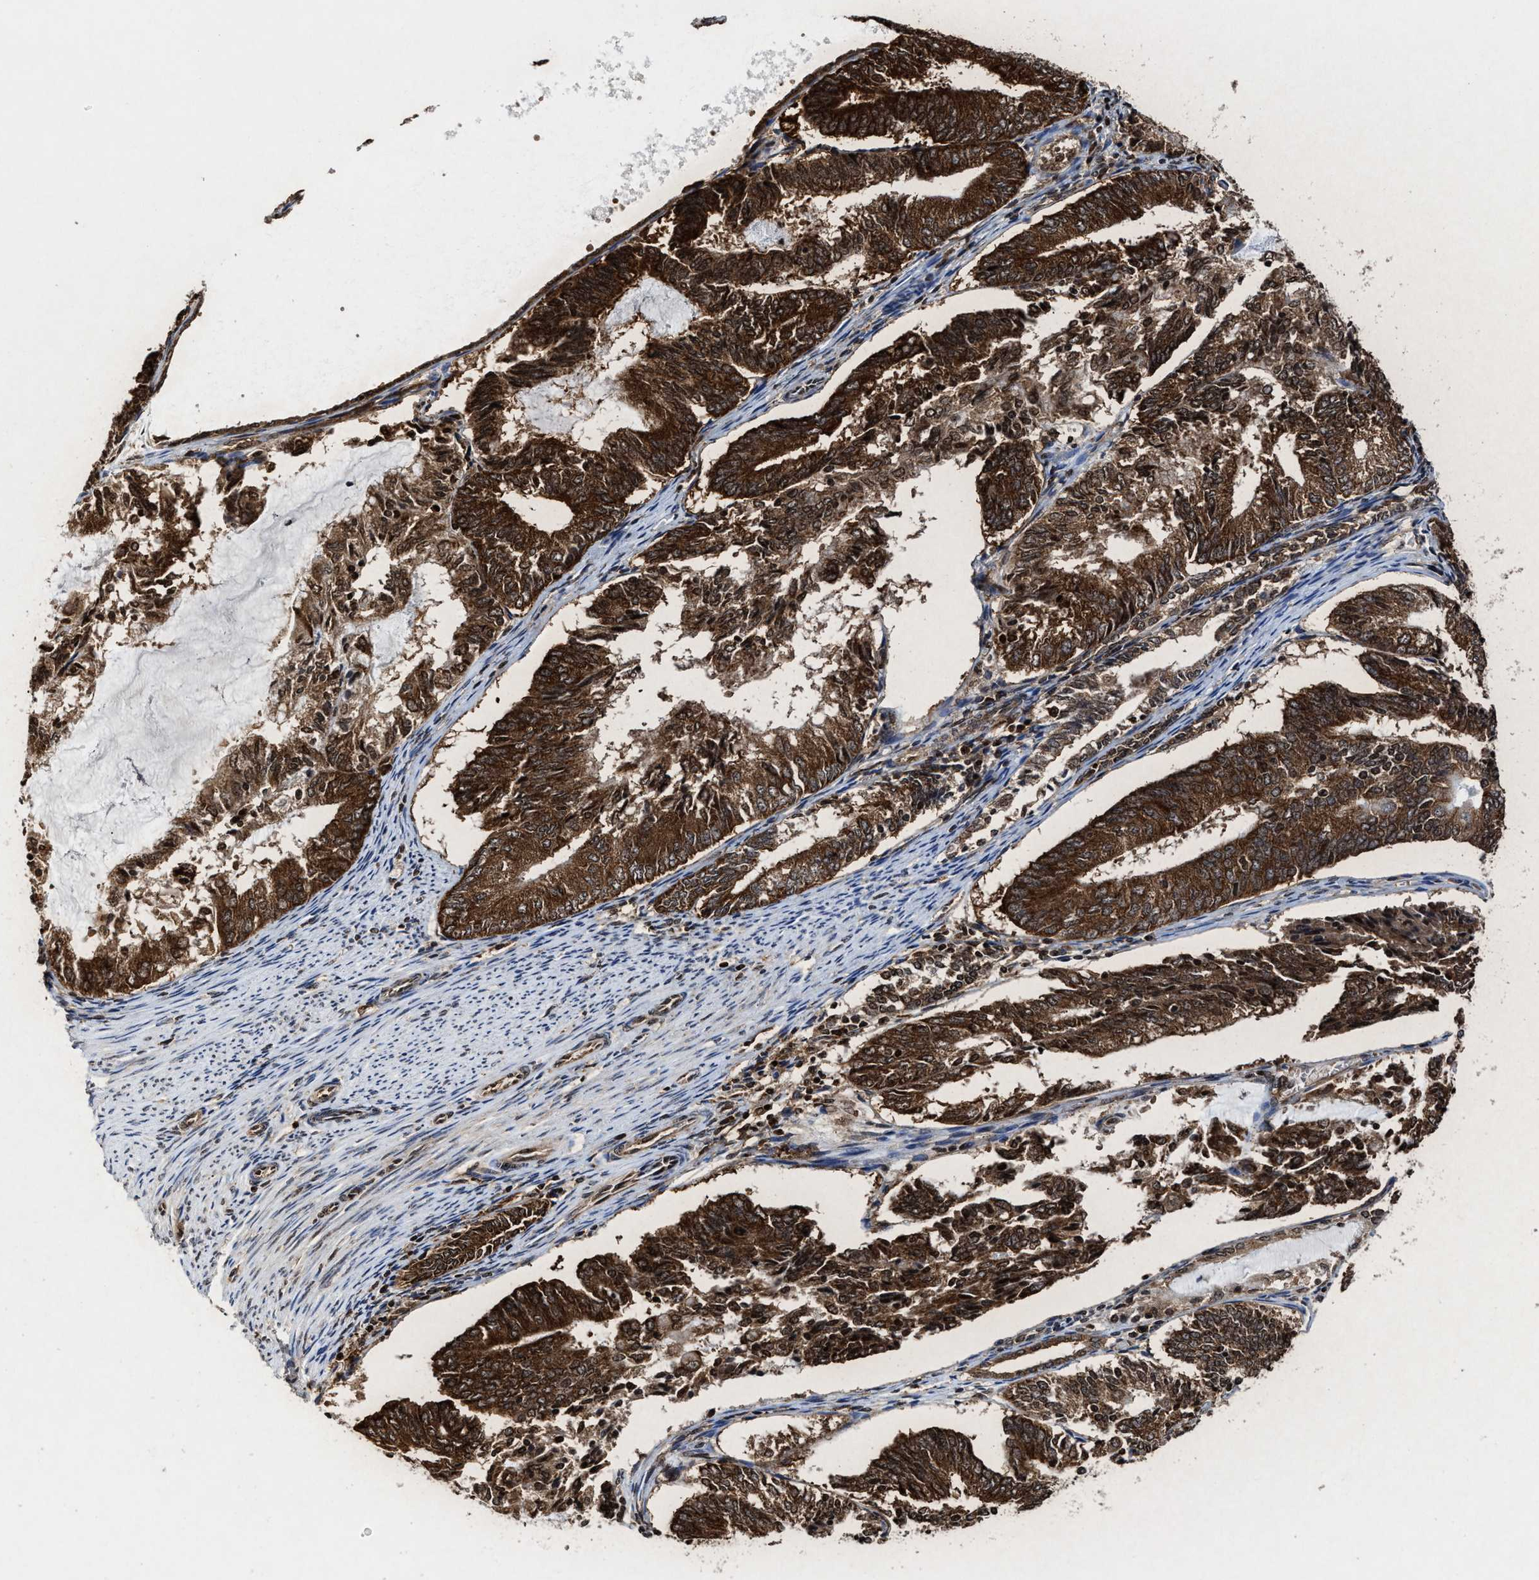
{"staining": {"intensity": "strong", "quantity": ">75%", "location": "cytoplasmic/membranous,nuclear"}, "tissue": "endometrial cancer", "cell_type": "Tumor cells", "image_type": "cancer", "snomed": [{"axis": "morphology", "description": "Adenocarcinoma, NOS"}, {"axis": "topography", "description": "Endometrium"}], "caption": "High-magnification brightfield microscopy of endometrial adenocarcinoma stained with DAB (3,3'-diaminobenzidine) (brown) and counterstained with hematoxylin (blue). tumor cells exhibit strong cytoplasmic/membranous and nuclear expression is present in about>75% of cells.", "gene": "ALYREF", "patient": {"sex": "female", "age": 81}}